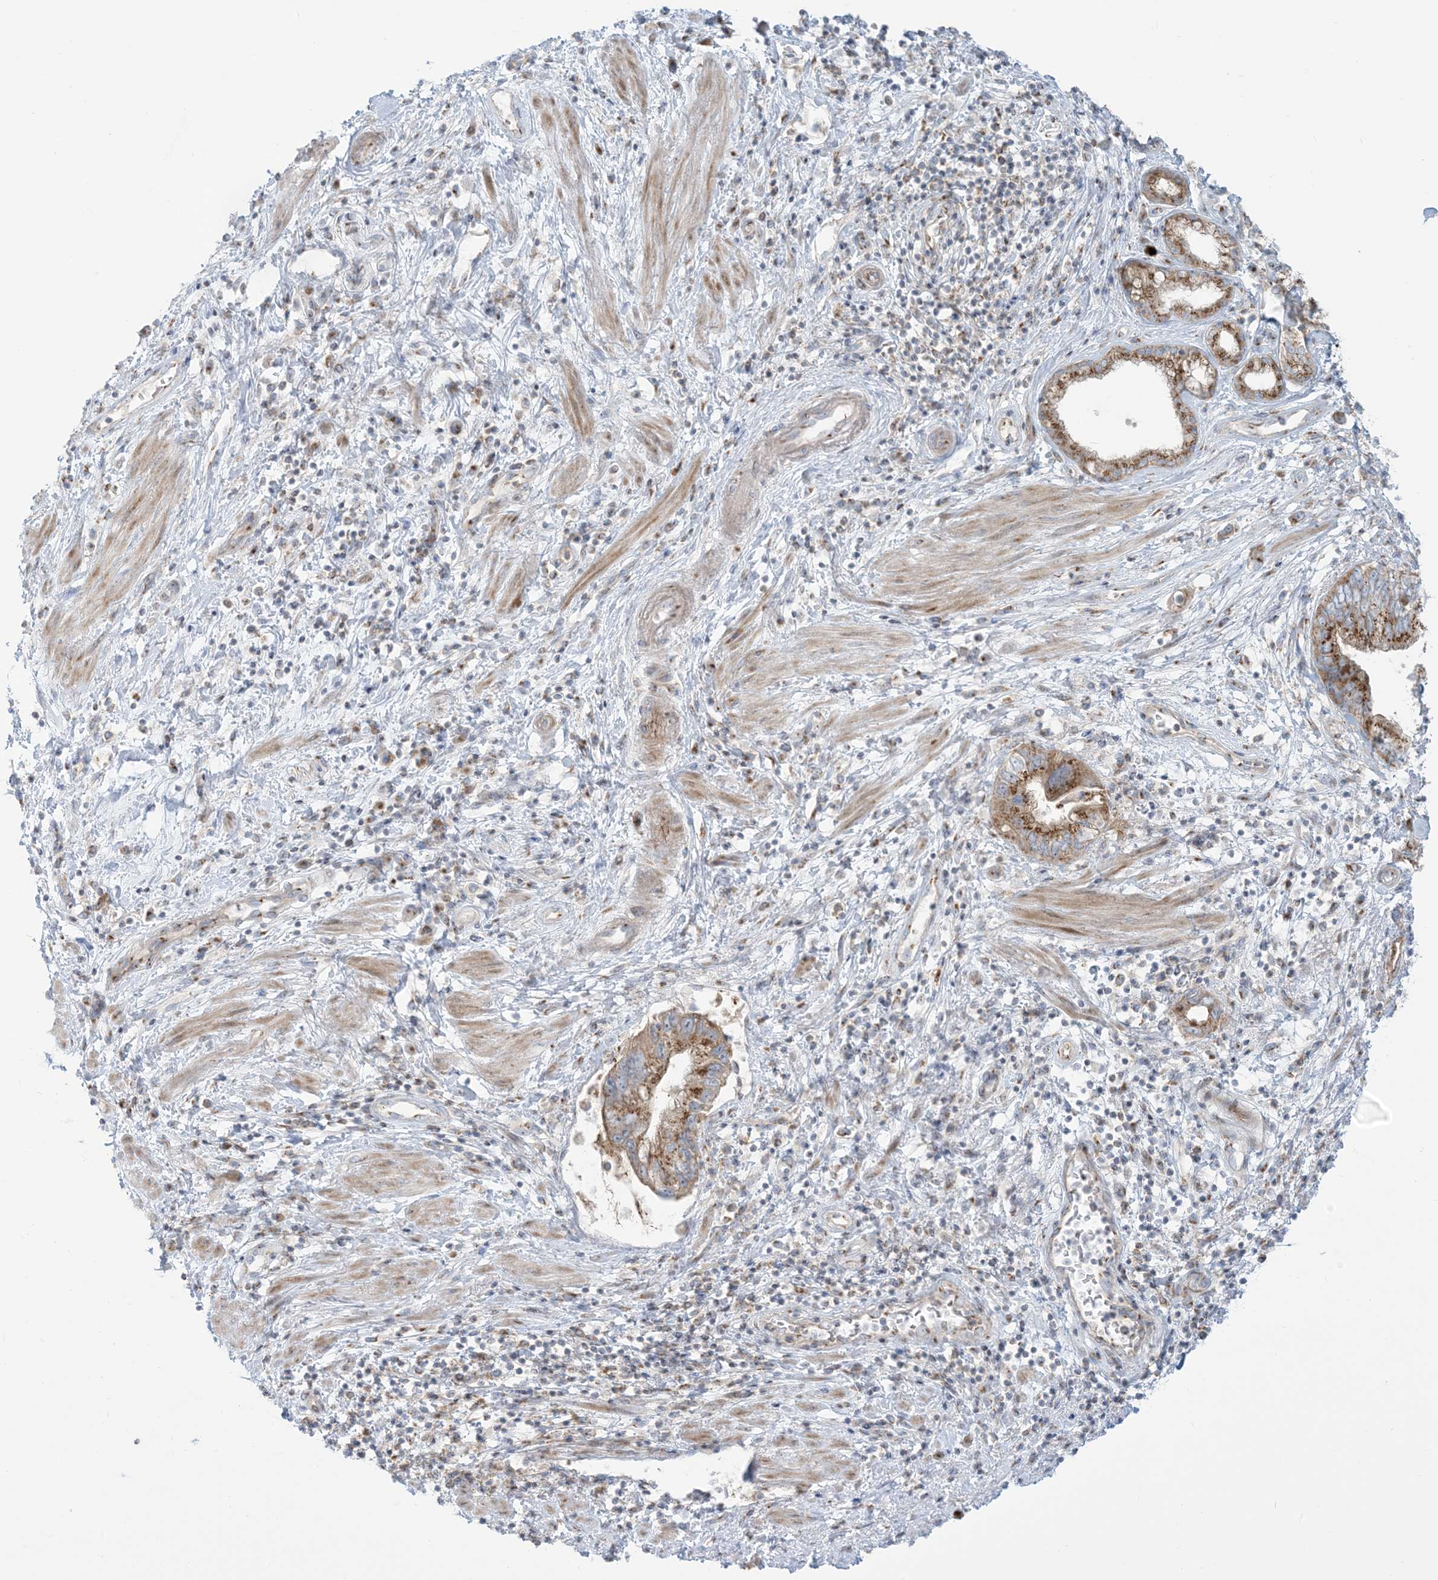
{"staining": {"intensity": "moderate", "quantity": ">75%", "location": "cytoplasmic/membranous"}, "tissue": "pancreatic cancer", "cell_type": "Tumor cells", "image_type": "cancer", "snomed": [{"axis": "morphology", "description": "Adenocarcinoma, NOS"}, {"axis": "topography", "description": "Pancreas"}], "caption": "Immunohistochemistry of human adenocarcinoma (pancreatic) shows medium levels of moderate cytoplasmic/membranous staining in approximately >75% of tumor cells. (DAB (3,3'-diaminobenzidine) IHC with brightfield microscopy, high magnification).", "gene": "AFTPH", "patient": {"sex": "female", "age": 73}}